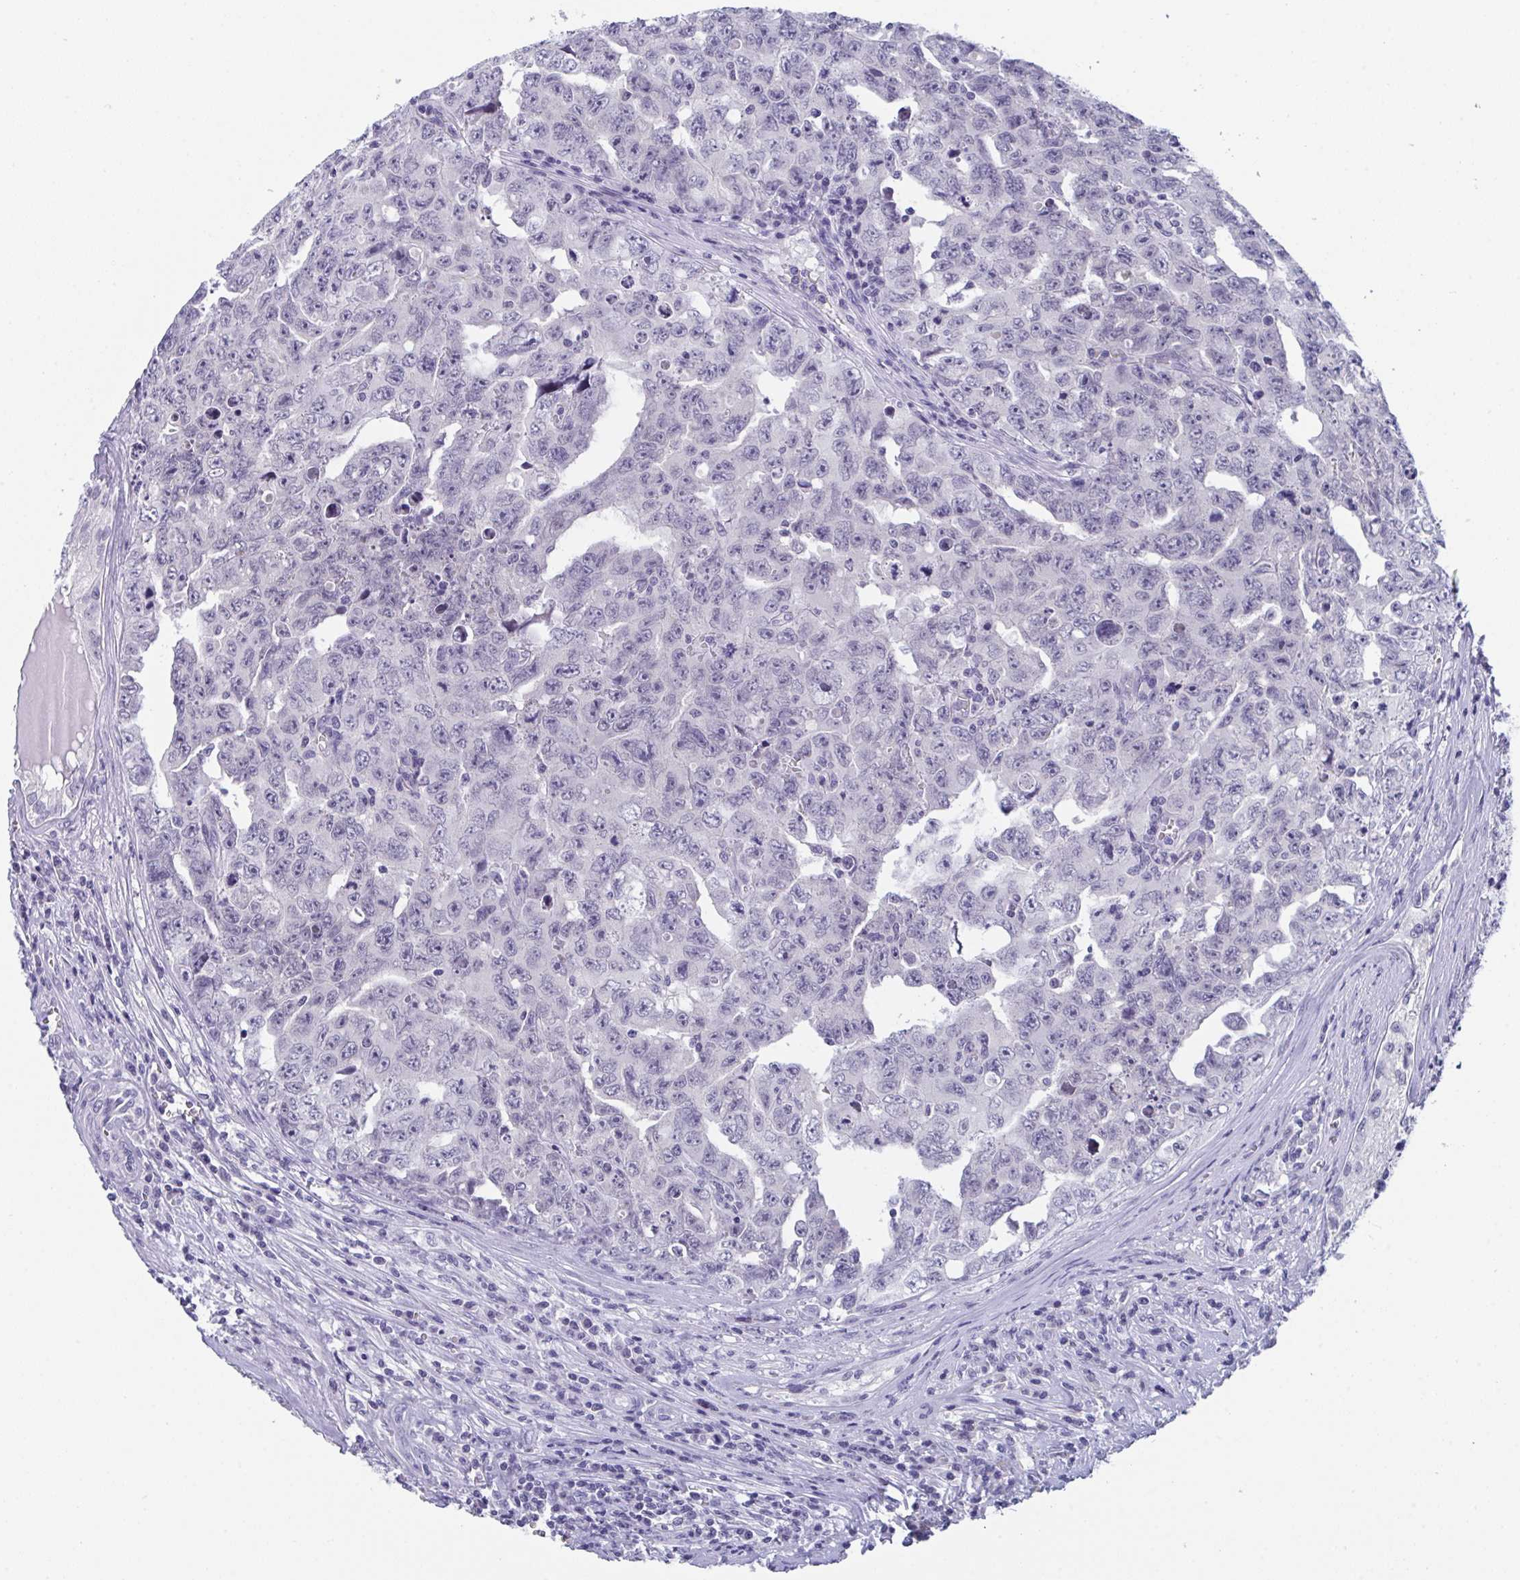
{"staining": {"intensity": "negative", "quantity": "none", "location": "none"}, "tissue": "testis cancer", "cell_type": "Tumor cells", "image_type": "cancer", "snomed": [{"axis": "morphology", "description": "Carcinoma, Embryonal, NOS"}, {"axis": "topography", "description": "Testis"}], "caption": "IHC image of neoplastic tissue: testis embryonal carcinoma stained with DAB (3,3'-diaminobenzidine) displays no significant protein staining in tumor cells.", "gene": "BMAL2", "patient": {"sex": "male", "age": 24}}